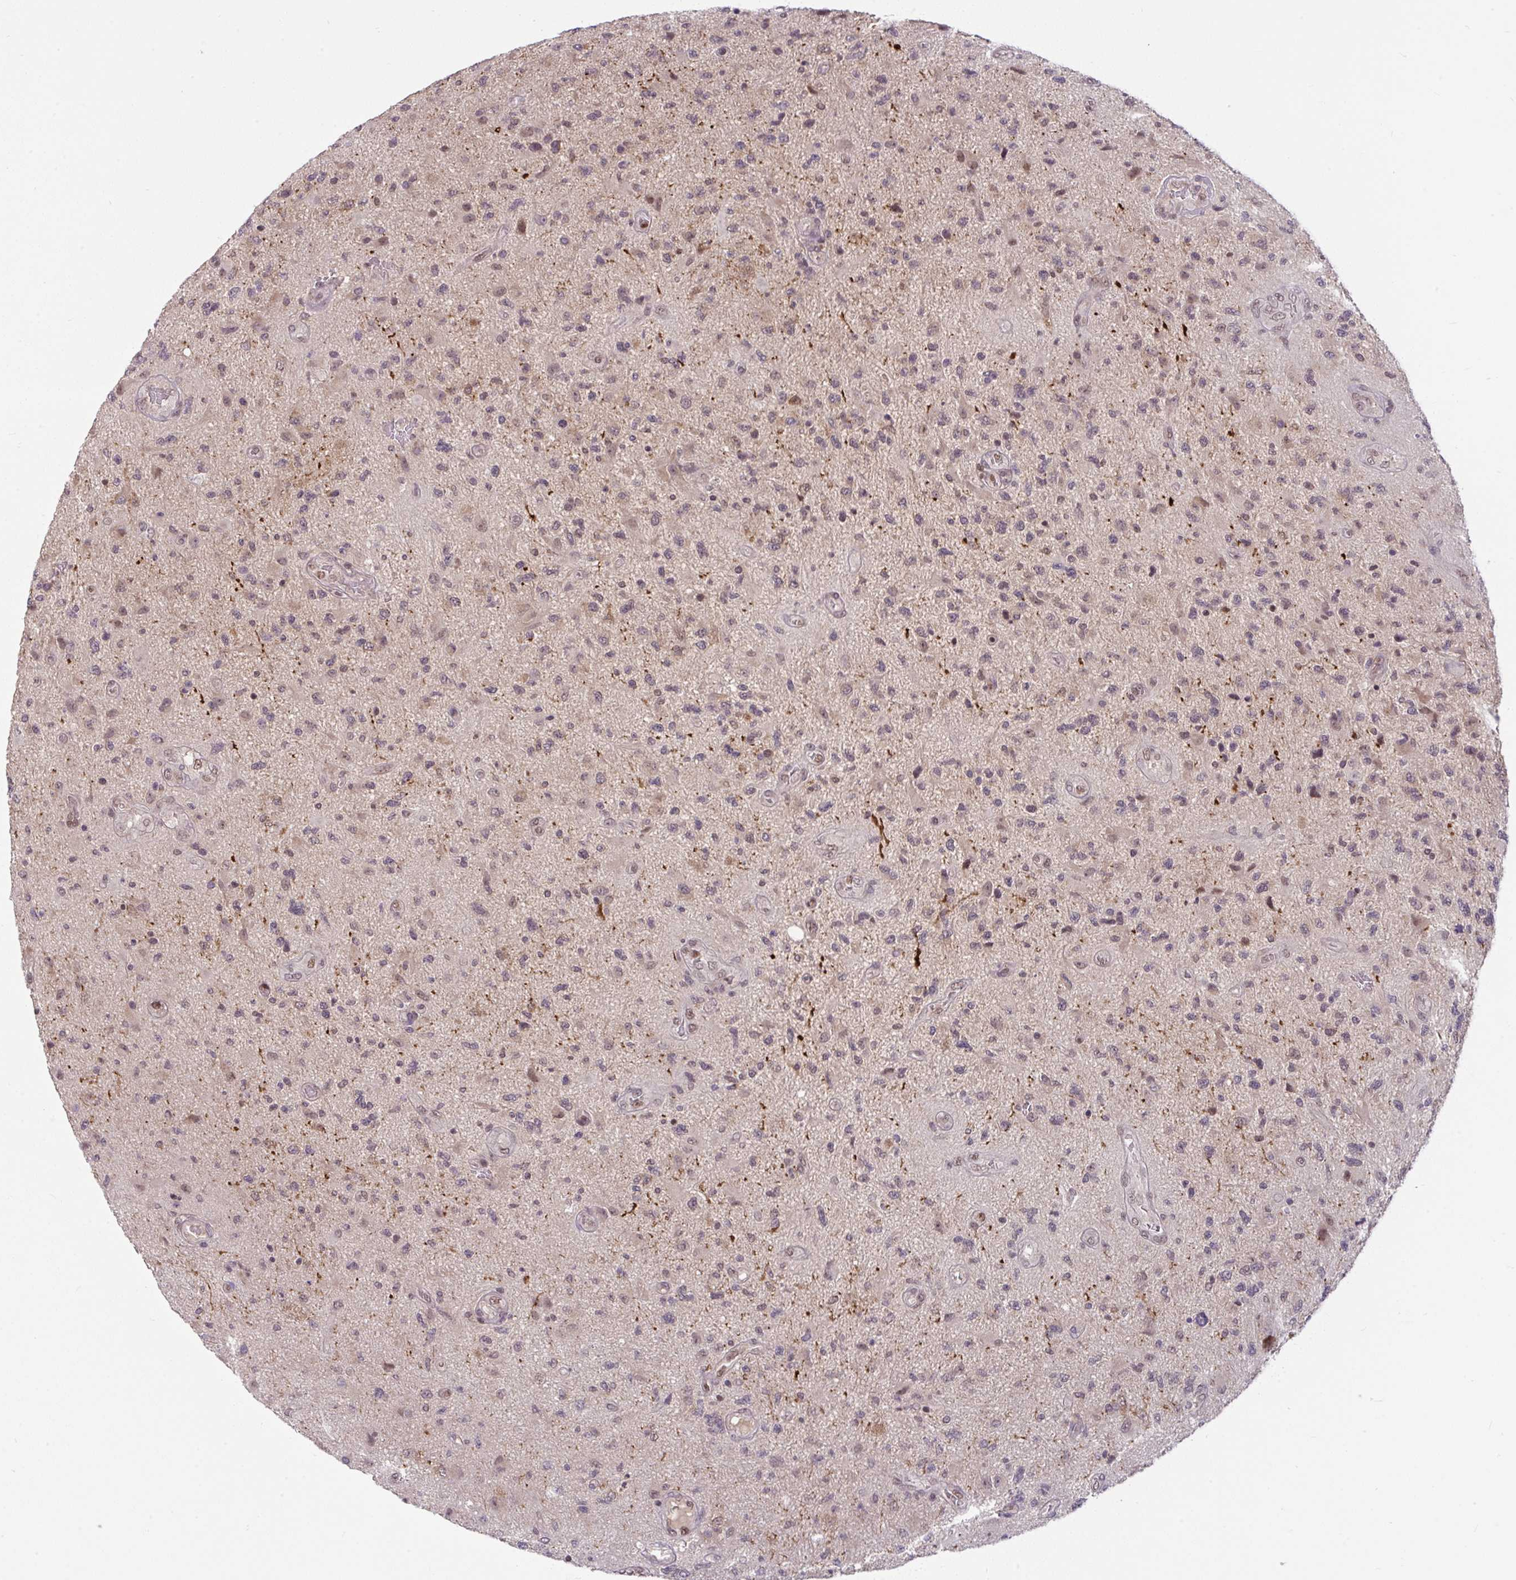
{"staining": {"intensity": "weak", "quantity": "<25%", "location": "nuclear"}, "tissue": "glioma", "cell_type": "Tumor cells", "image_type": "cancer", "snomed": [{"axis": "morphology", "description": "Glioma, malignant, High grade"}, {"axis": "topography", "description": "Brain"}], "caption": "Immunohistochemical staining of human malignant glioma (high-grade) exhibits no significant staining in tumor cells.", "gene": "KLF2", "patient": {"sex": "male", "age": 67}}